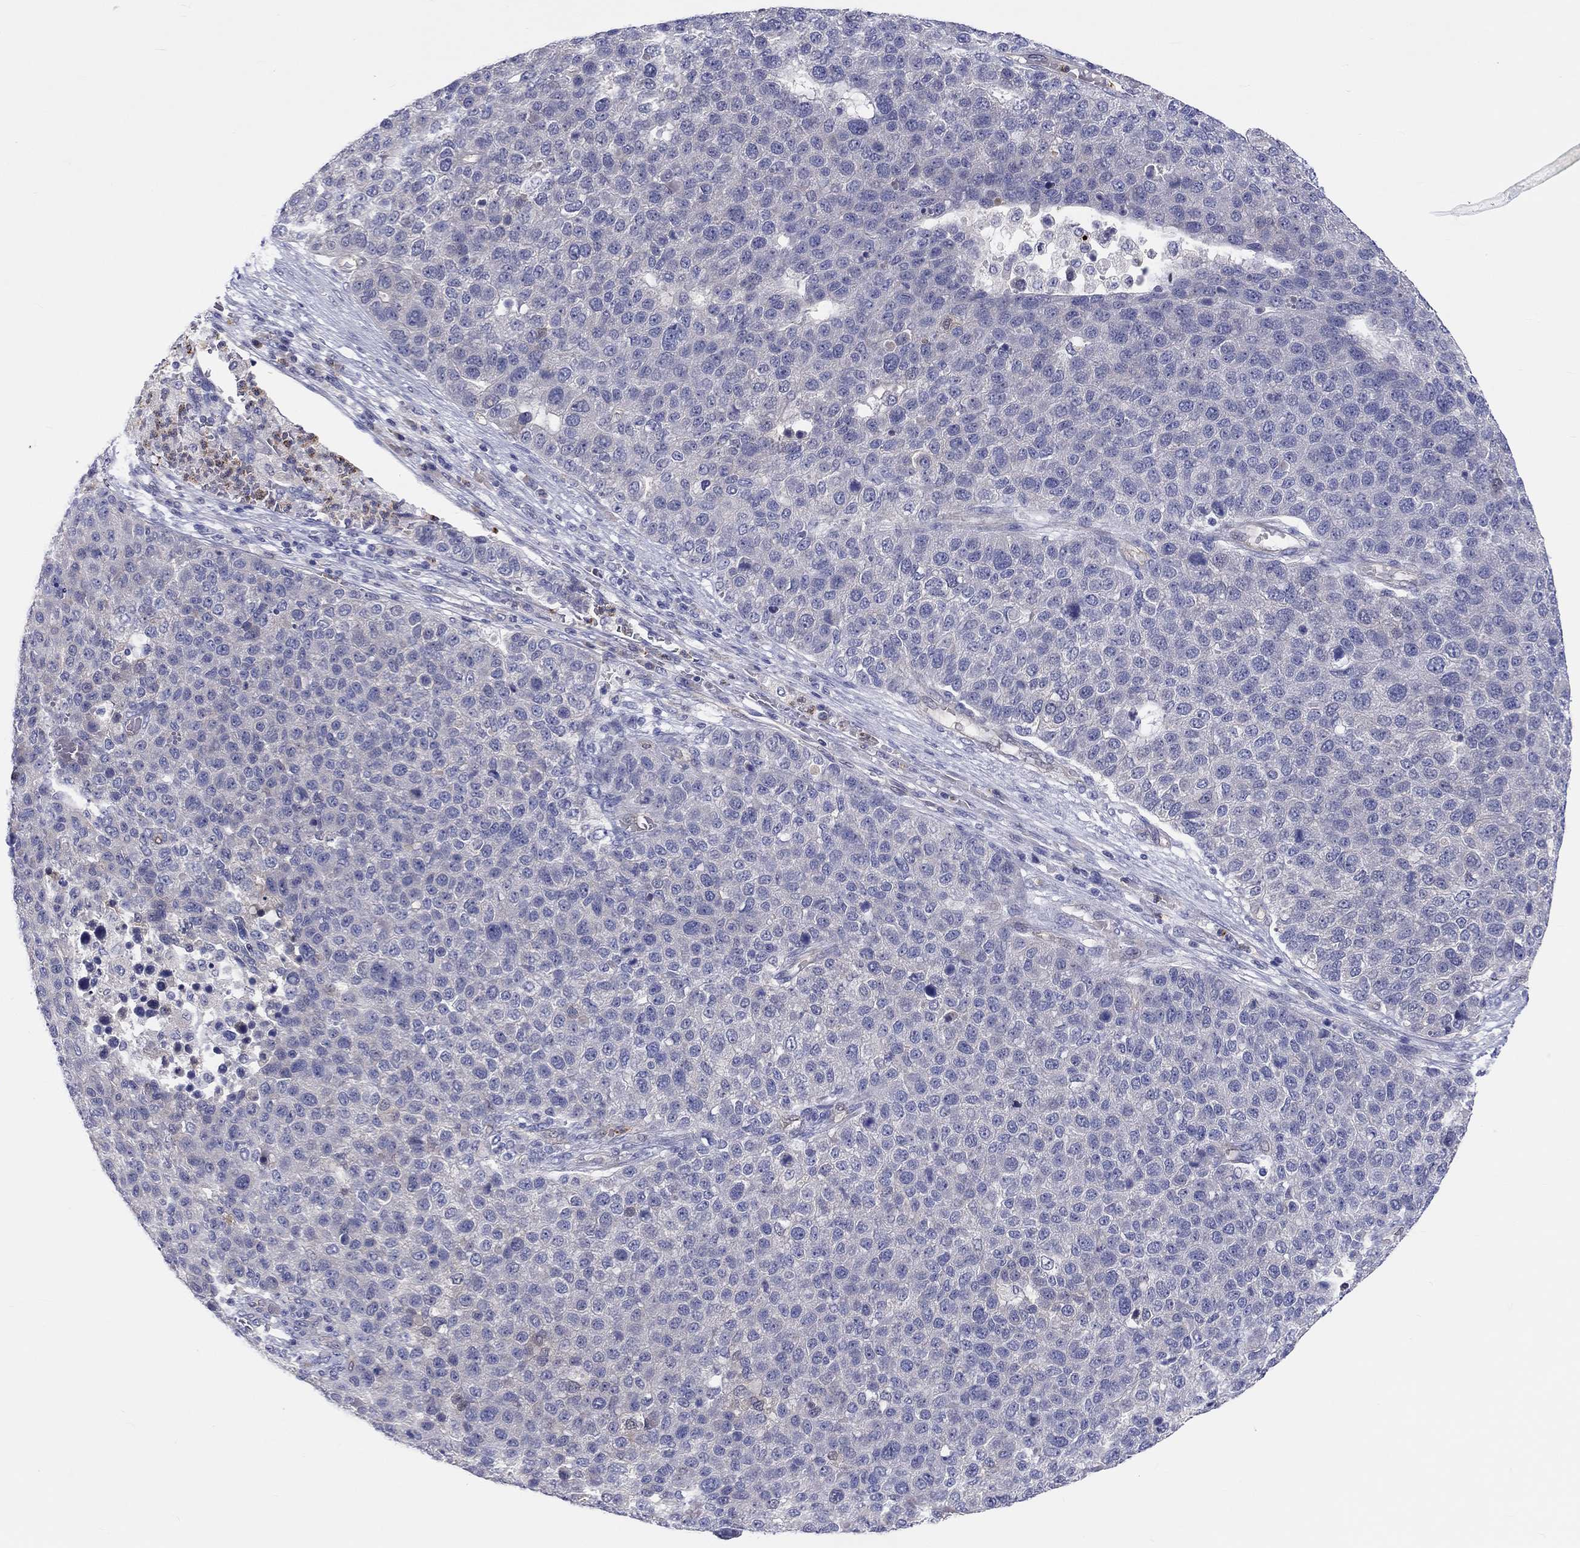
{"staining": {"intensity": "negative", "quantity": "none", "location": "none"}, "tissue": "pancreatic cancer", "cell_type": "Tumor cells", "image_type": "cancer", "snomed": [{"axis": "morphology", "description": "Adenocarcinoma, NOS"}, {"axis": "topography", "description": "Pancreas"}], "caption": "This is an immunohistochemistry micrograph of human pancreatic cancer (adenocarcinoma). There is no positivity in tumor cells.", "gene": "ABCG4", "patient": {"sex": "female", "age": 61}}